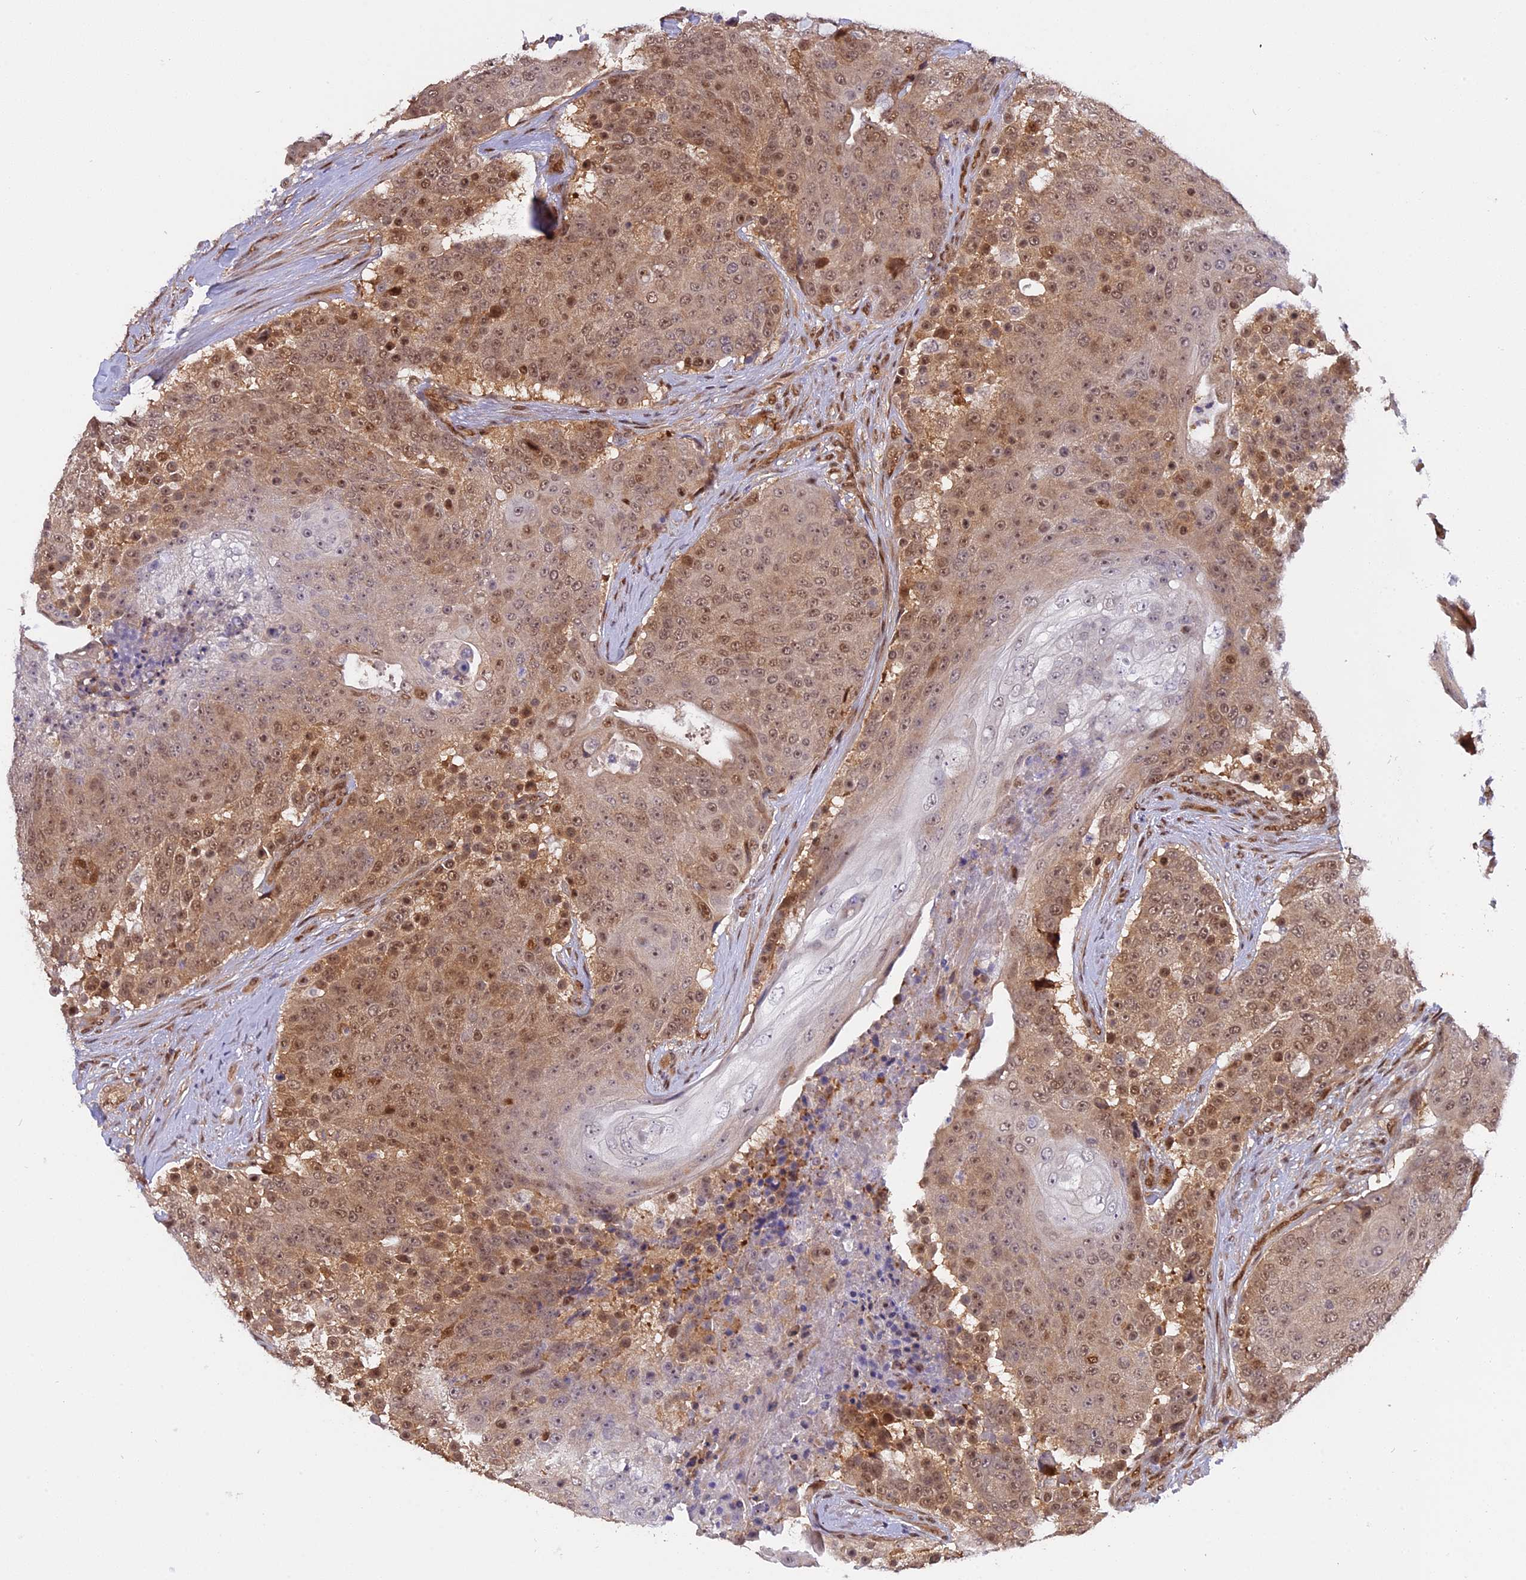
{"staining": {"intensity": "moderate", "quantity": ">75%", "location": "cytoplasmic/membranous,nuclear"}, "tissue": "urothelial cancer", "cell_type": "Tumor cells", "image_type": "cancer", "snomed": [{"axis": "morphology", "description": "Urothelial carcinoma, High grade"}, {"axis": "topography", "description": "Urinary bladder"}], "caption": "There is medium levels of moderate cytoplasmic/membranous and nuclear staining in tumor cells of urothelial cancer, as demonstrated by immunohistochemical staining (brown color).", "gene": "ZNF428", "patient": {"sex": "female", "age": 63}}